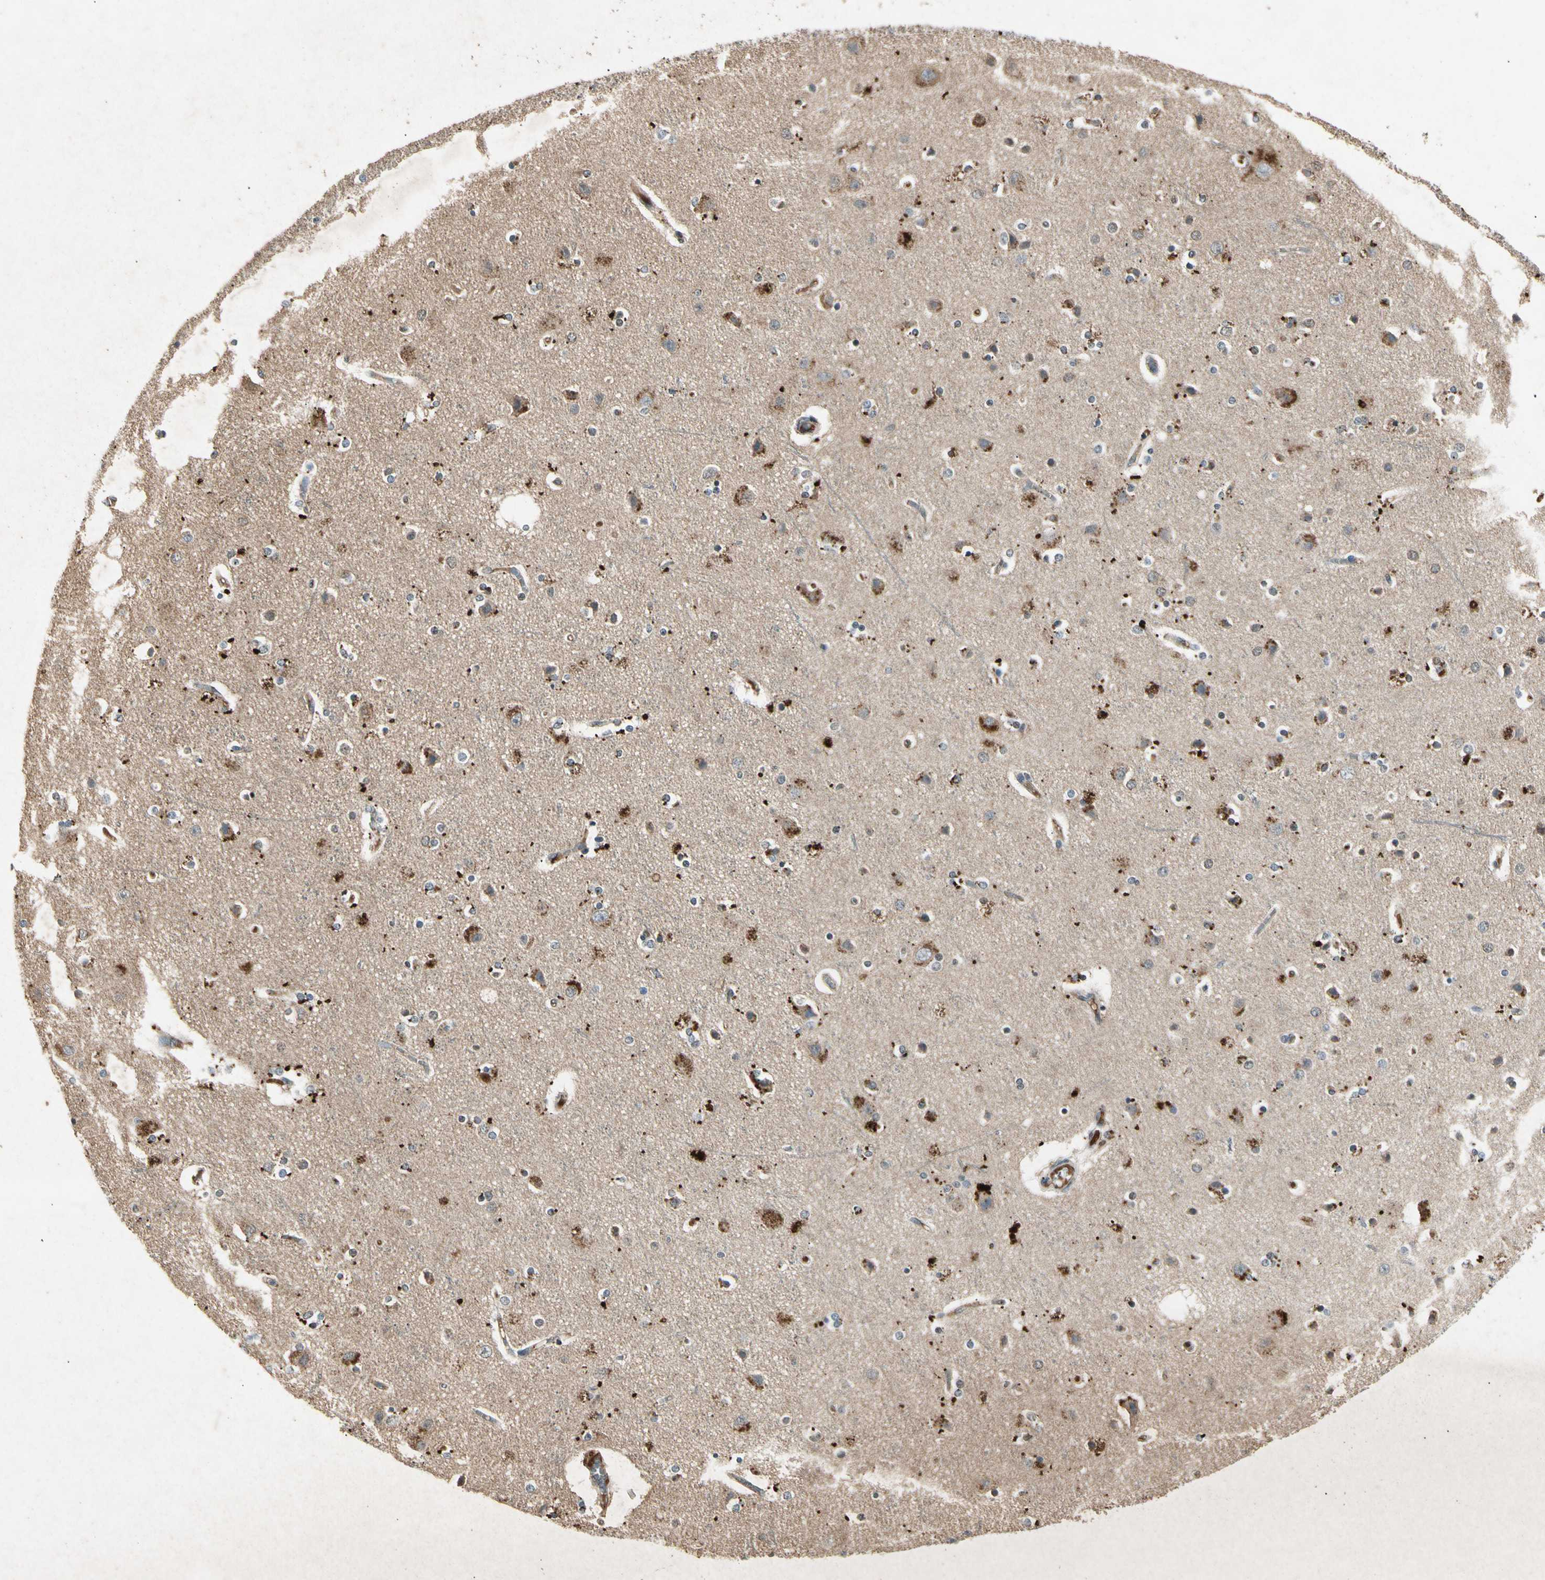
{"staining": {"intensity": "negative", "quantity": "none", "location": "none"}, "tissue": "cerebral cortex", "cell_type": "Endothelial cells", "image_type": "normal", "snomed": [{"axis": "morphology", "description": "Normal tissue, NOS"}, {"axis": "topography", "description": "Cerebral cortex"}], "caption": "The histopathology image reveals no significant positivity in endothelial cells of cerebral cortex. Nuclei are stained in blue.", "gene": "CP", "patient": {"sex": "female", "age": 54}}